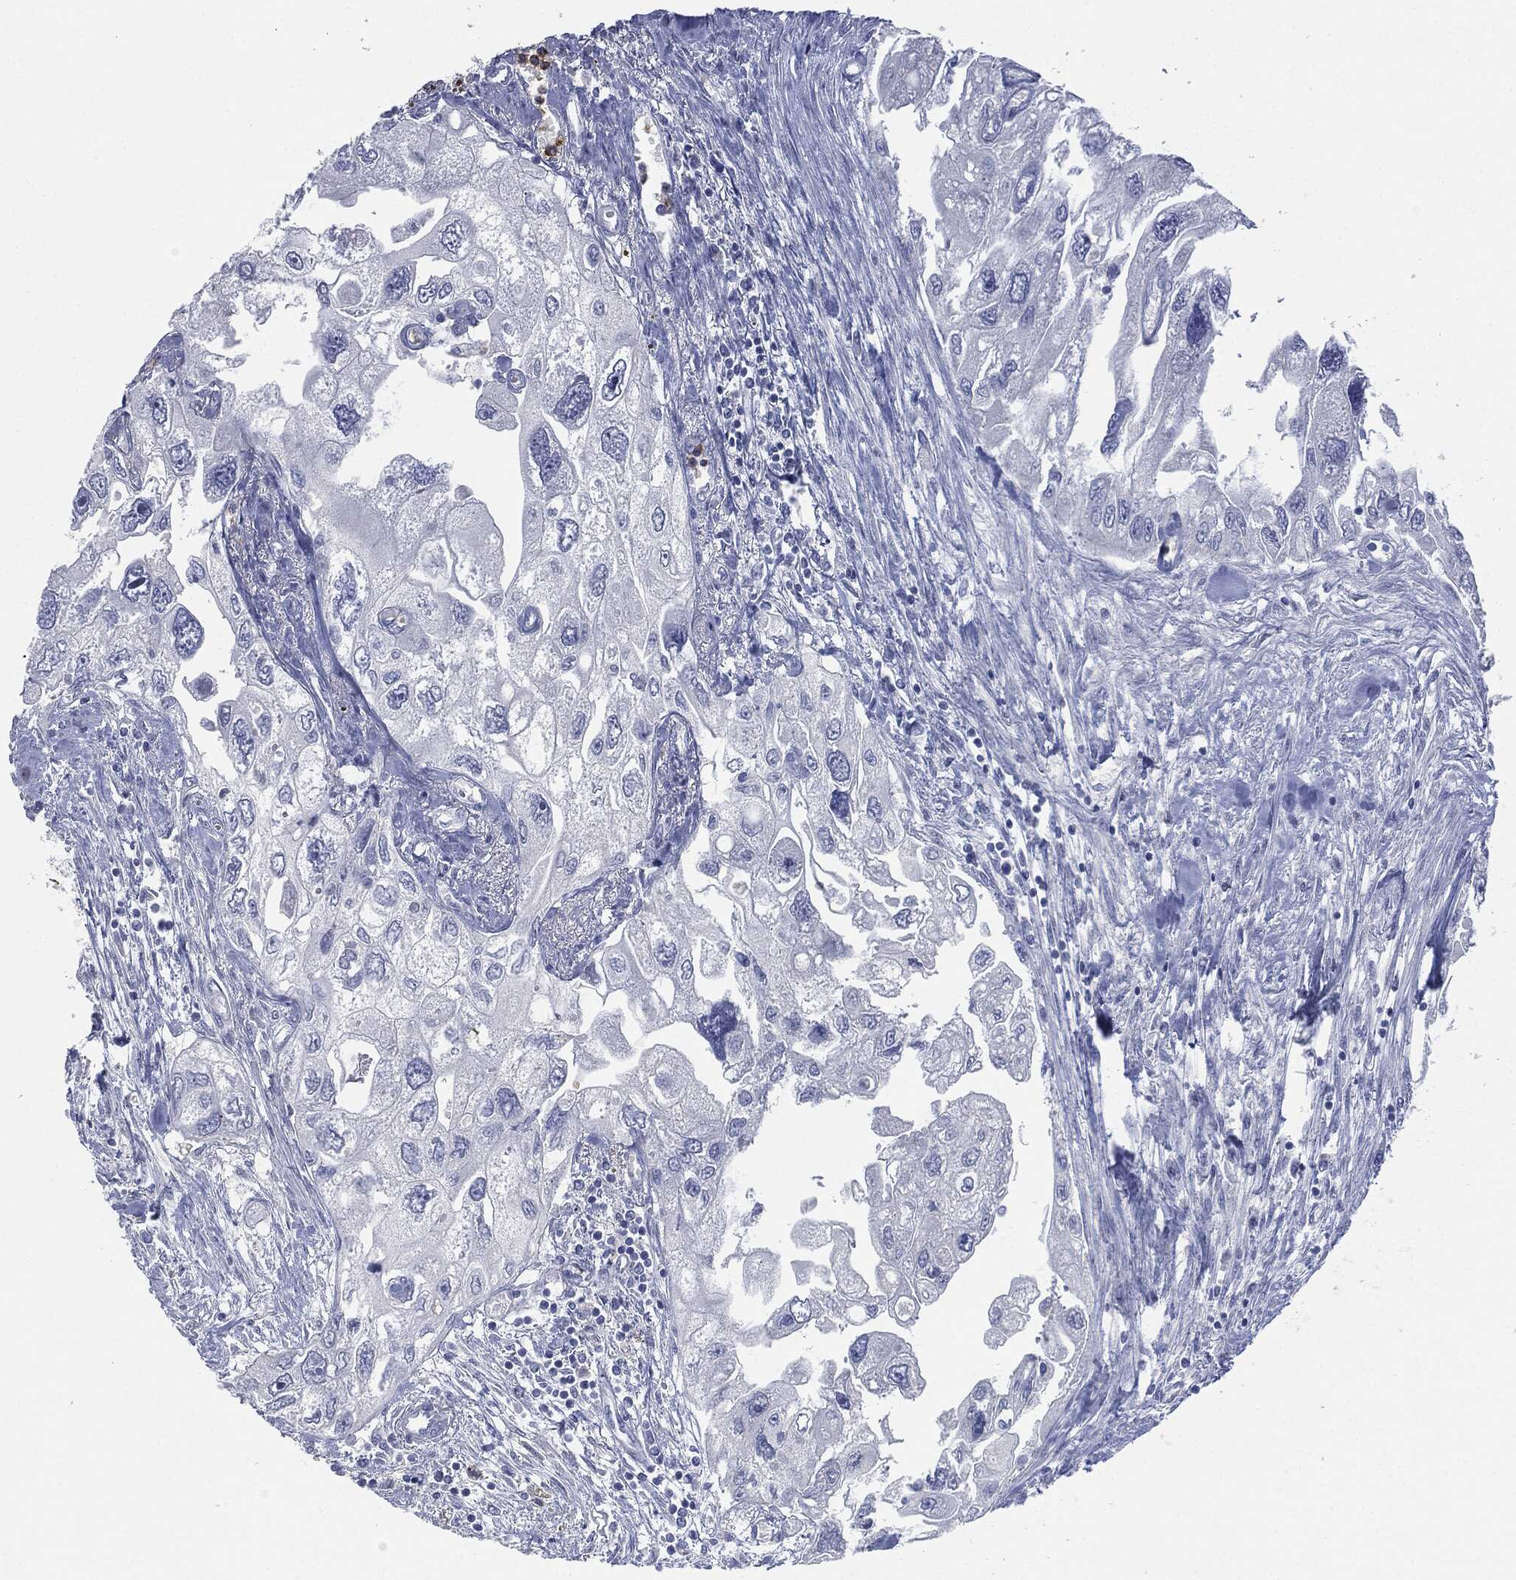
{"staining": {"intensity": "negative", "quantity": "none", "location": "none"}, "tissue": "urothelial cancer", "cell_type": "Tumor cells", "image_type": "cancer", "snomed": [{"axis": "morphology", "description": "Urothelial carcinoma, High grade"}, {"axis": "topography", "description": "Urinary bladder"}], "caption": "Tumor cells are negative for brown protein staining in urothelial cancer. Brightfield microscopy of immunohistochemistry (IHC) stained with DAB (brown) and hematoxylin (blue), captured at high magnification.", "gene": "CEACAM8", "patient": {"sex": "male", "age": 59}}